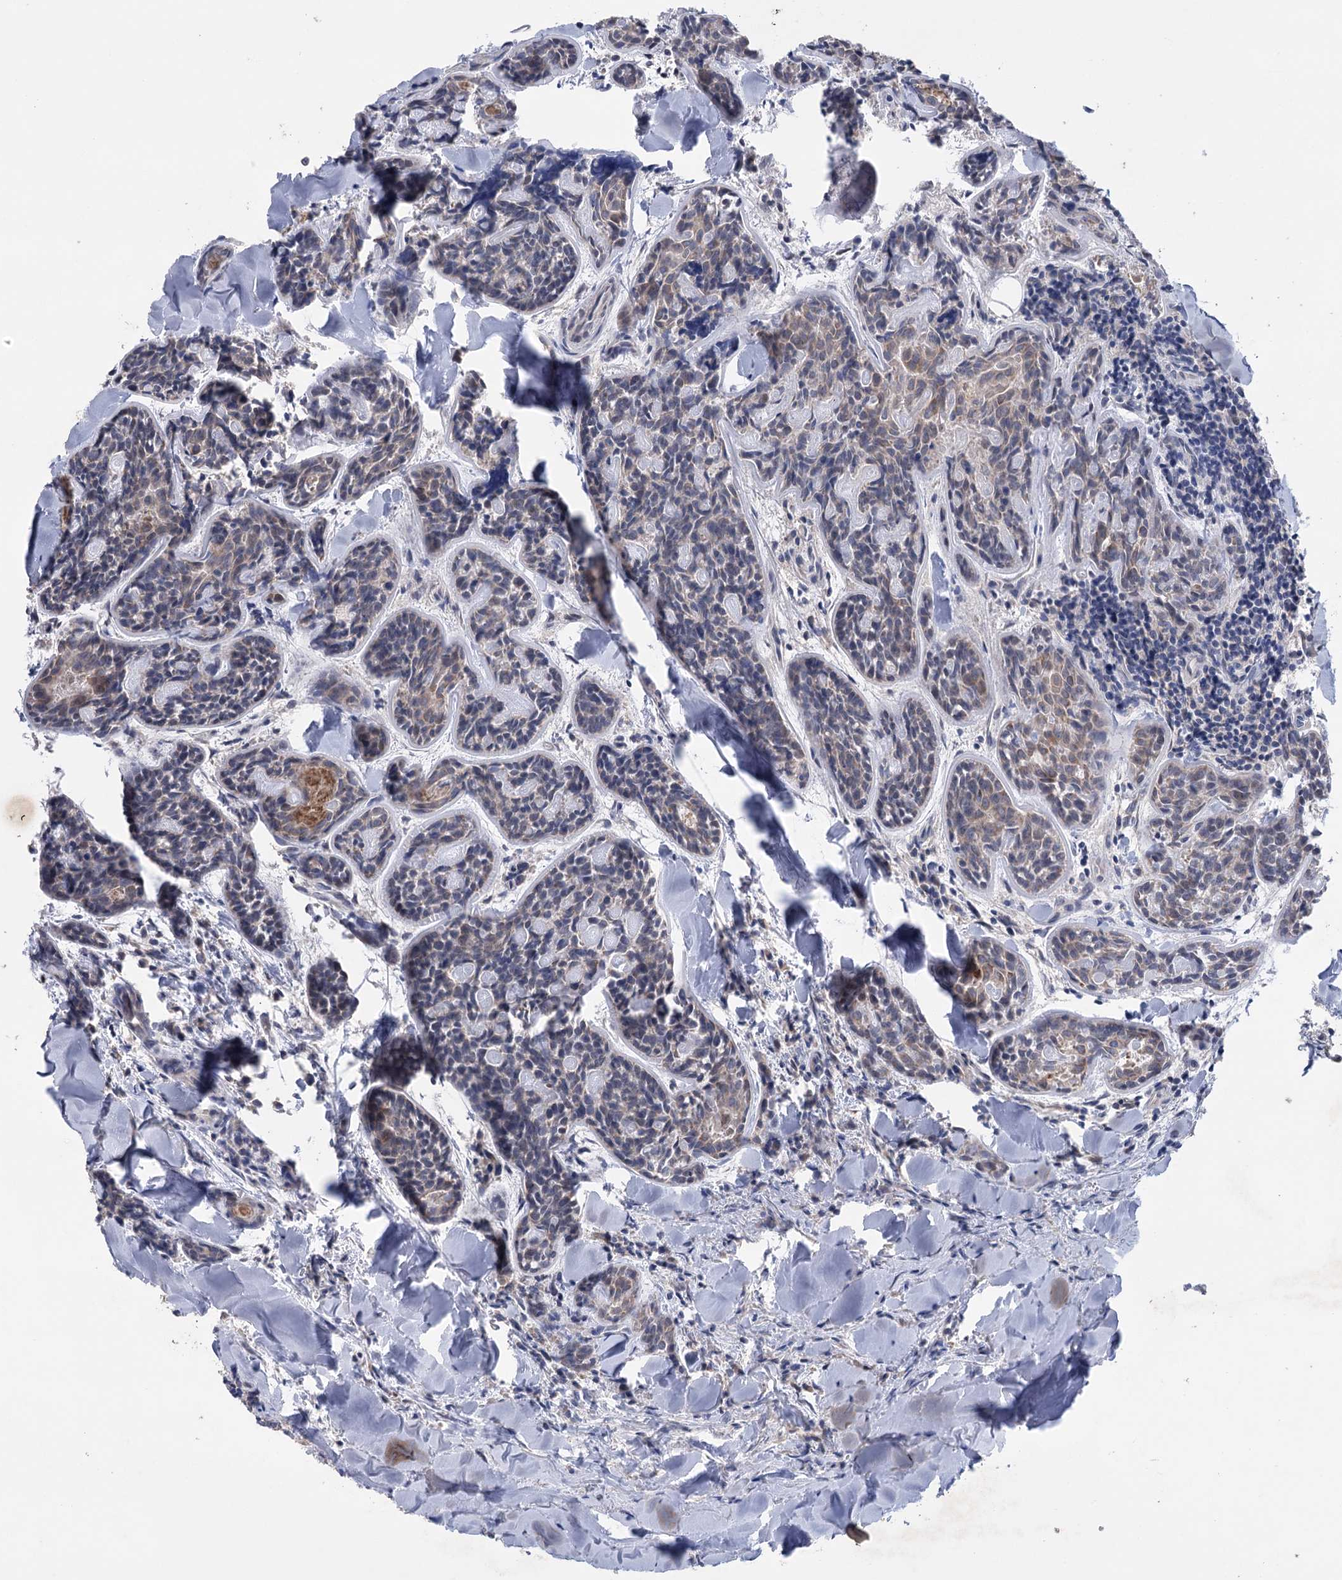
{"staining": {"intensity": "weak", "quantity": "<25%", "location": "cytoplasmic/membranous"}, "tissue": "head and neck cancer", "cell_type": "Tumor cells", "image_type": "cancer", "snomed": [{"axis": "morphology", "description": "Adenocarcinoma, NOS"}, {"axis": "topography", "description": "Salivary gland"}, {"axis": "topography", "description": "Head-Neck"}], "caption": "High magnification brightfield microscopy of adenocarcinoma (head and neck) stained with DAB (3,3'-diaminobenzidine) (brown) and counterstained with hematoxylin (blue): tumor cells show no significant positivity. Nuclei are stained in blue.", "gene": "MTCH2", "patient": {"sex": "female", "age": 63}}